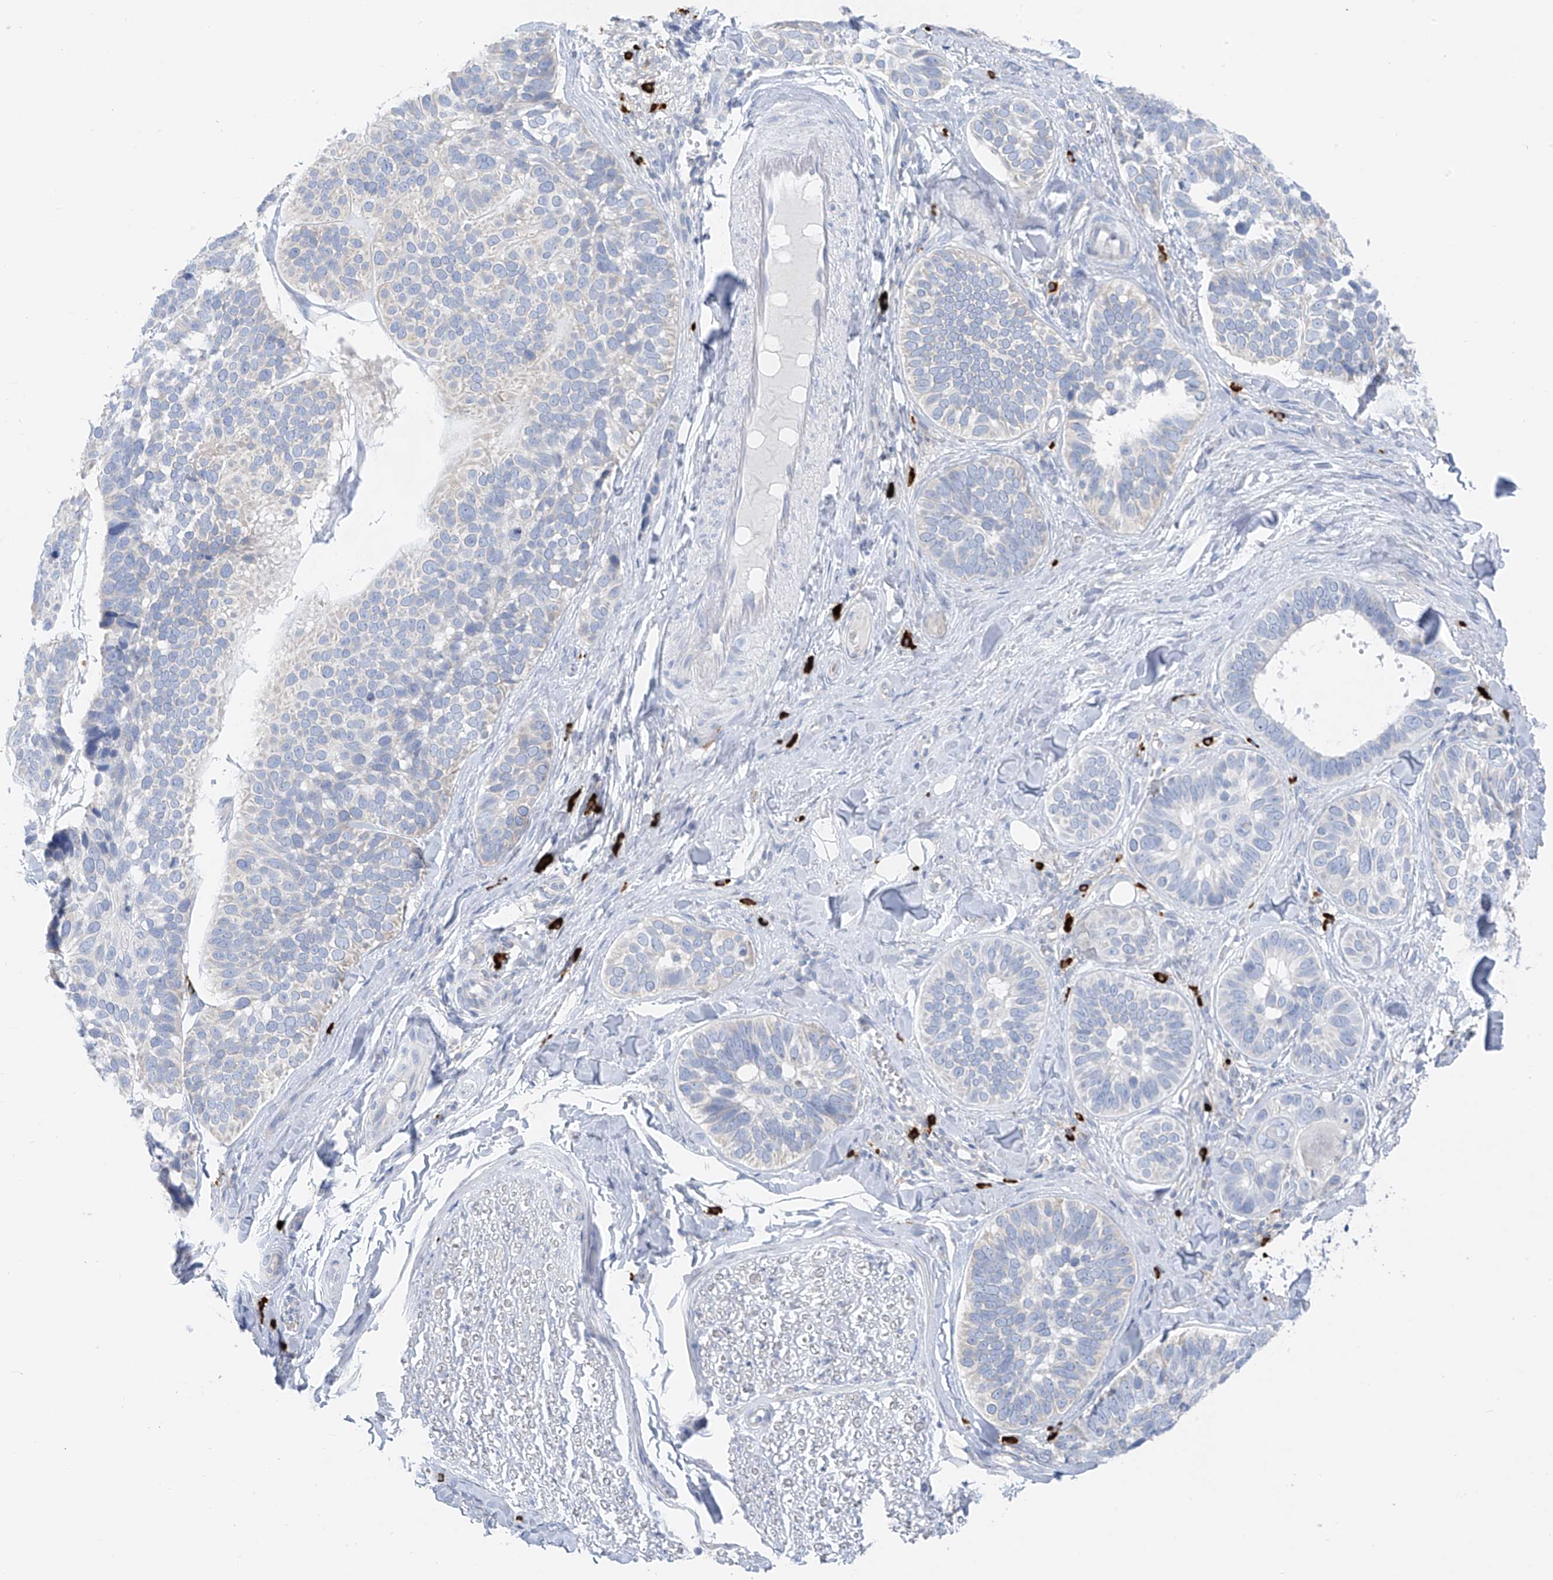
{"staining": {"intensity": "negative", "quantity": "none", "location": "none"}, "tissue": "skin cancer", "cell_type": "Tumor cells", "image_type": "cancer", "snomed": [{"axis": "morphology", "description": "Basal cell carcinoma"}, {"axis": "topography", "description": "Skin"}], "caption": "Immunohistochemistry micrograph of human skin basal cell carcinoma stained for a protein (brown), which shows no expression in tumor cells. The staining was performed using DAB to visualize the protein expression in brown, while the nuclei were stained in blue with hematoxylin (Magnification: 20x).", "gene": "POMGNT2", "patient": {"sex": "male", "age": 62}}